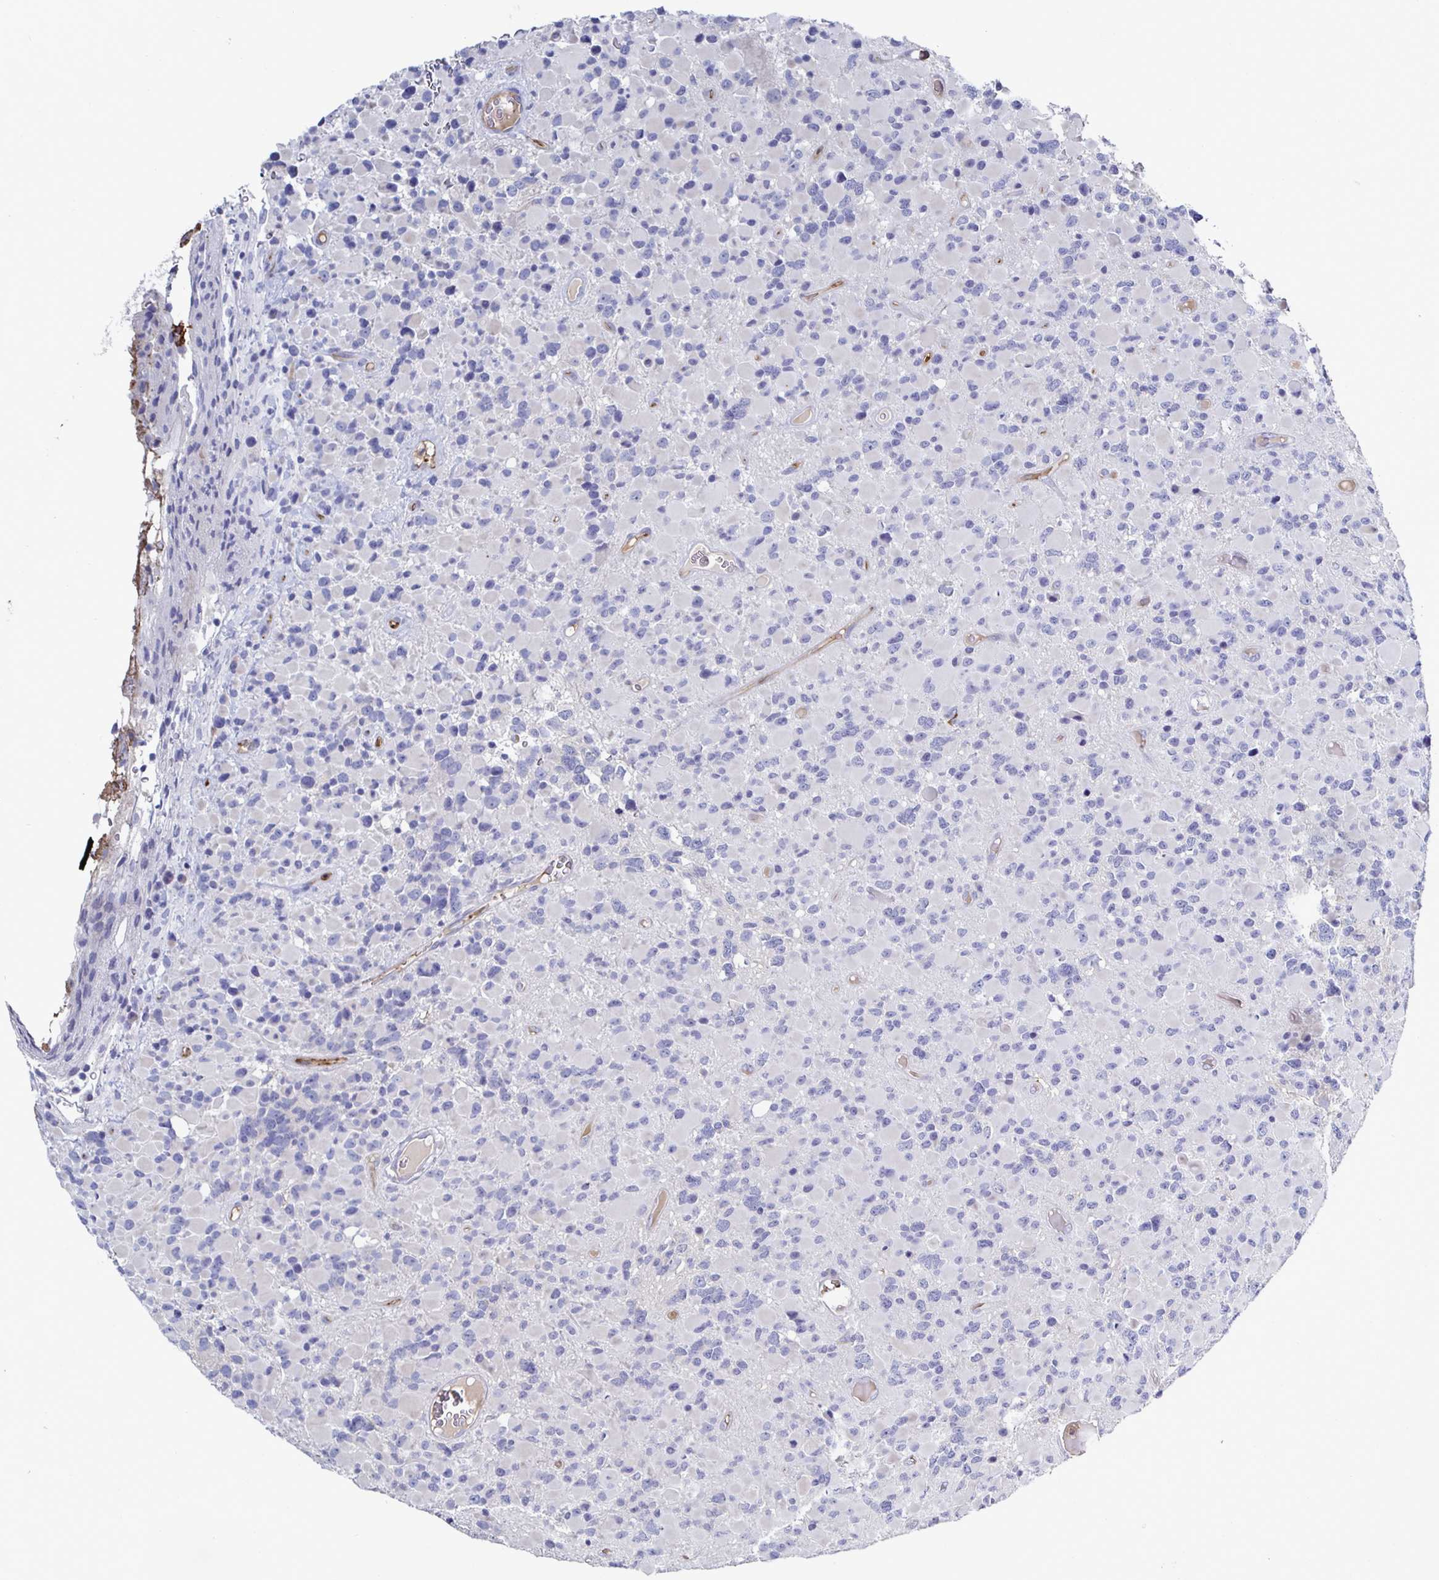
{"staining": {"intensity": "negative", "quantity": "none", "location": "none"}, "tissue": "glioma", "cell_type": "Tumor cells", "image_type": "cancer", "snomed": [{"axis": "morphology", "description": "Glioma, malignant, High grade"}, {"axis": "topography", "description": "Brain"}], "caption": "Immunohistochemistry (IHC) micrograph of high-grade glioma (malignant) stained for a protein (brown), which reveals no positivity in tumor cells. (Stains: DAB immunohistochemistry with hematoxylin counter stain, Microscopy: brightfield microscopy at high magnification).", "gene": "ACSBG2", "patient": {"sex": "female", "age": 40}}